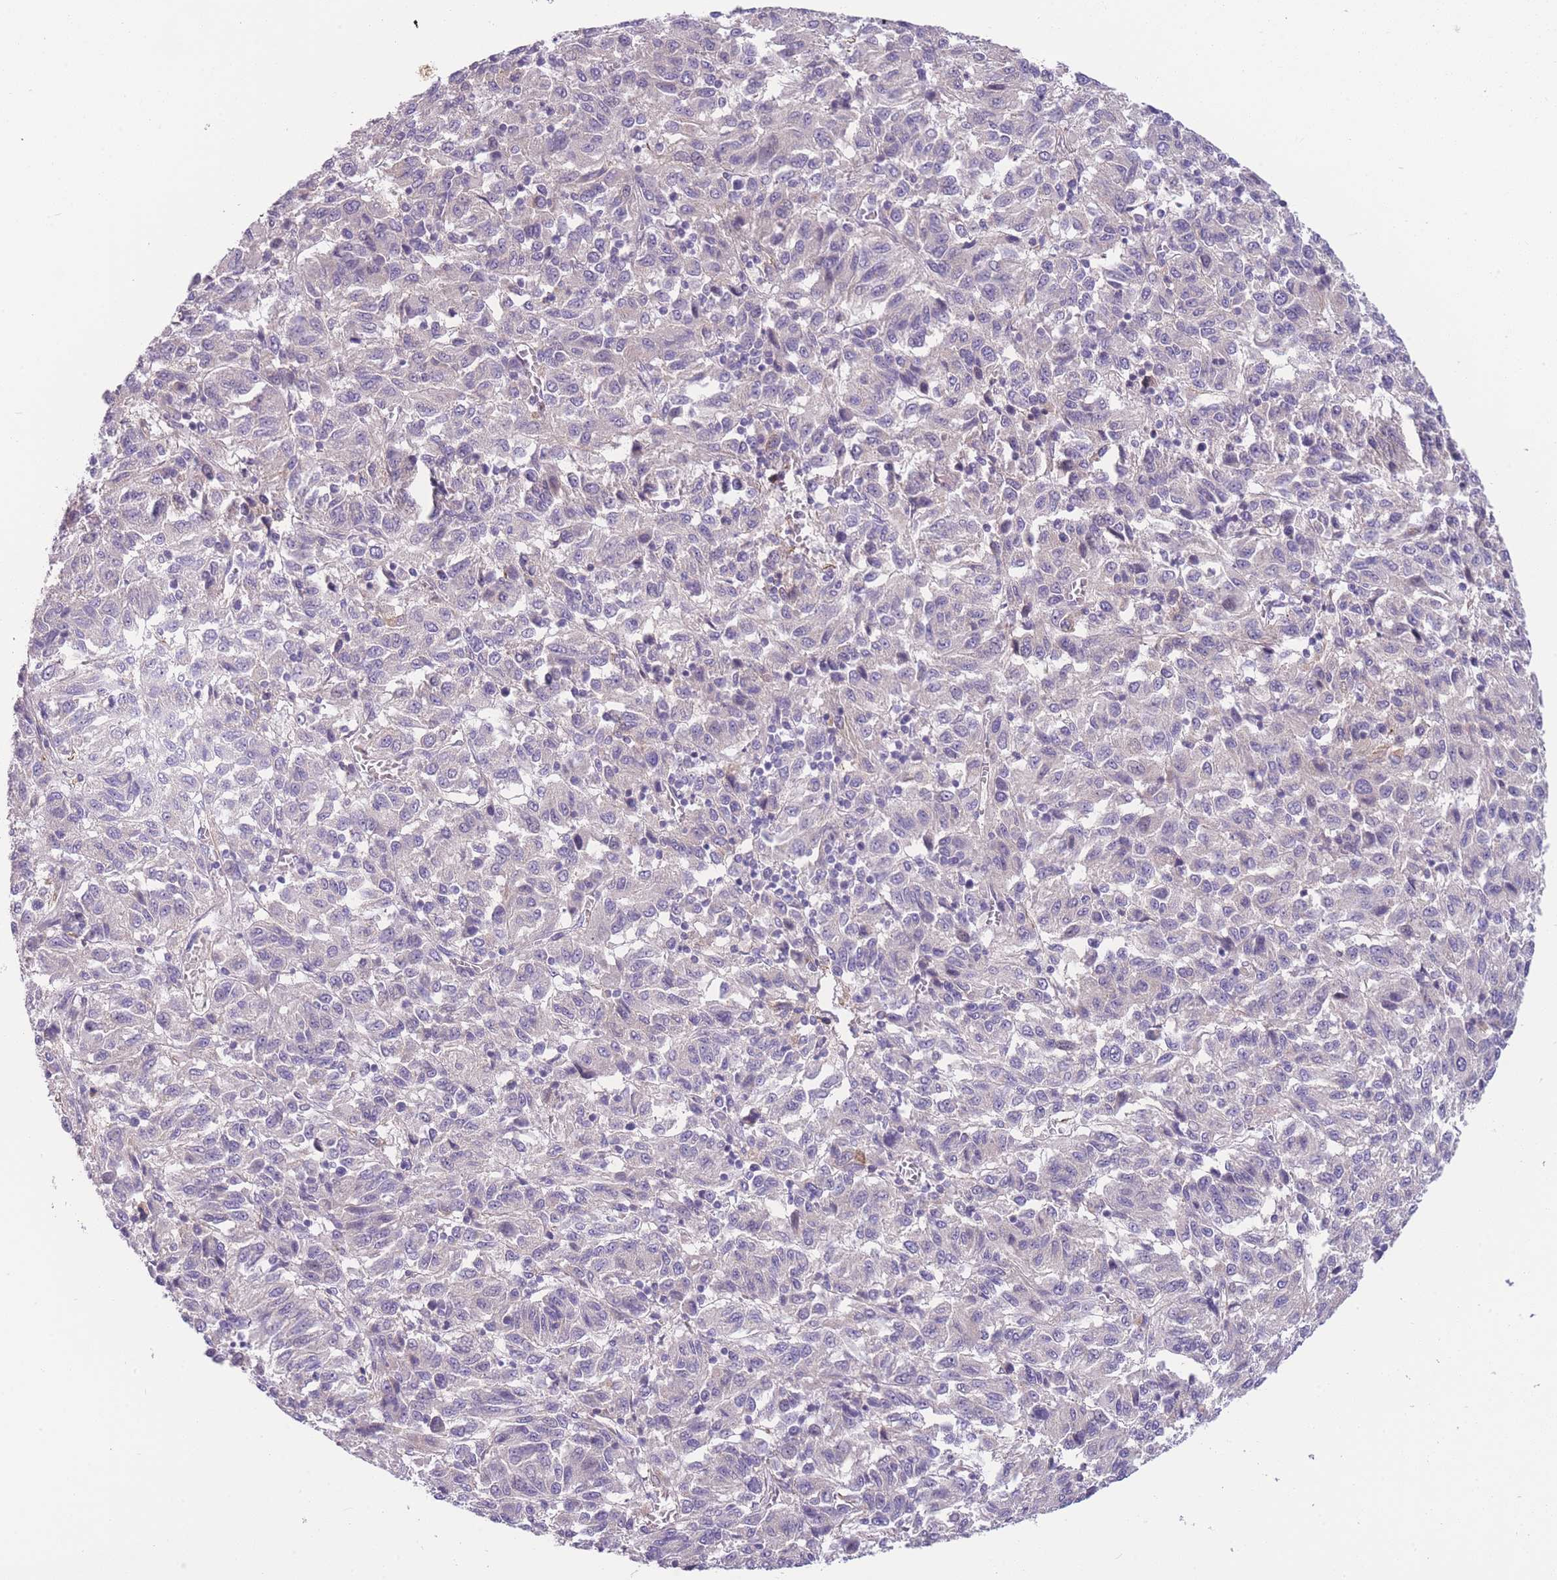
{"staining": {"intensity": "negative", "quantity": "none", "location": "none"}, "tissue": "melanoma", "cell_type": "Tumor cells", "image_type": "cancer", "snomed": [{"axis": "morphology", "description": "Malignant melanoma, Metastatic site"}, {"axis": "topography", "description": "Lung"}], "caption": "There is no significant positivity in tumor cells of malignant melanoma (metastatic site).", "gene": "FAM124A", "patient": {"sex": "male", "age": 64}}